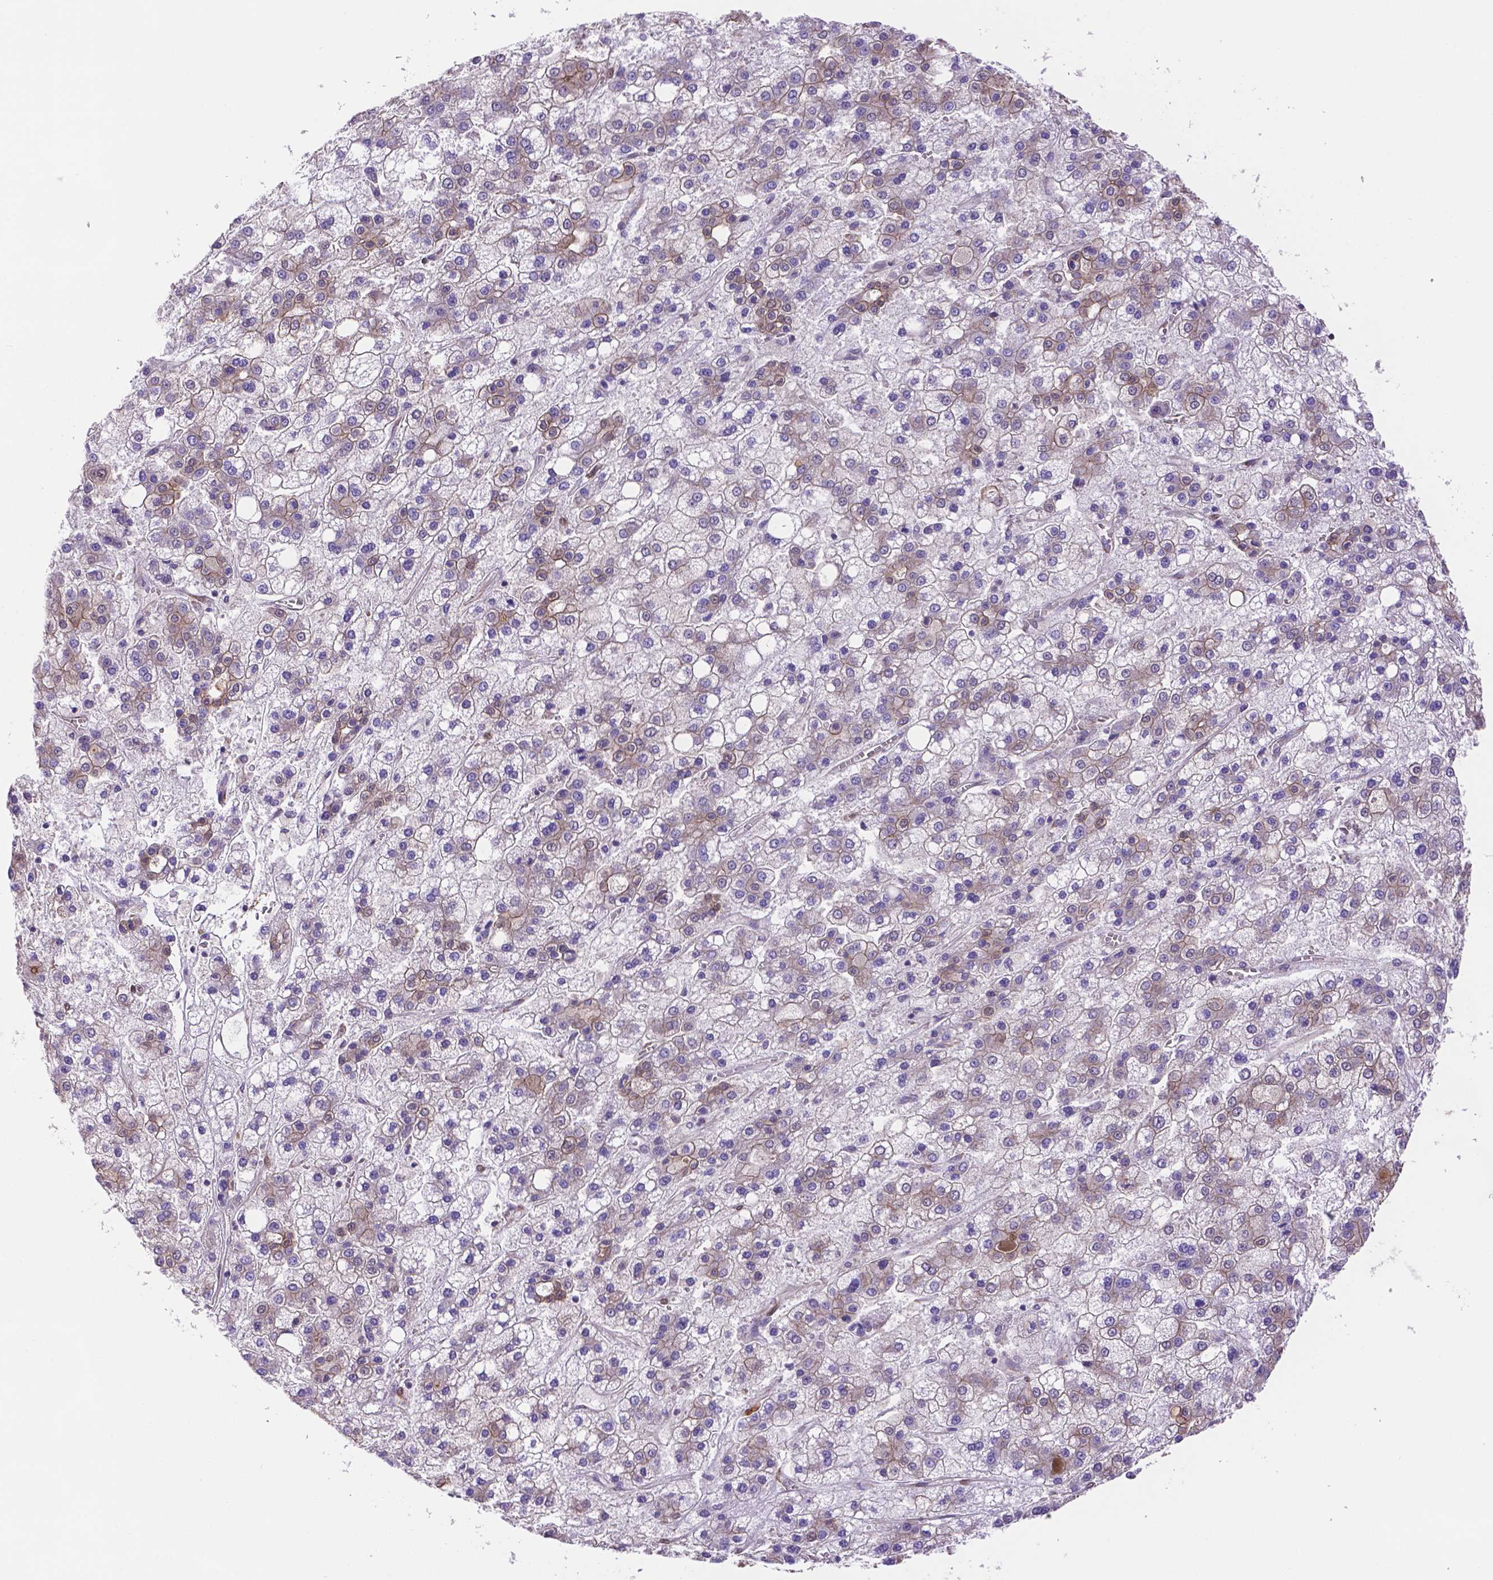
{"staining": {"intensity": "weak", "quantity": "25%-75%", "location": "cytoplasmic/membranous"}, "tissue": "liver cancer", "cell_type": "Tumor cells", "image_type": "cancer", "snomed": [{"axis": "morphology", "description": "Carcinoma, Hepatocellular, NOS"}, {"axis": "topography", "description": "Liver"}], "caption": "IHC (DAB) staining of human liver hepatocellular carcinoma demonstrates weak cytoplasmic/membranous protein positivity in approximately 25%-75% of tumor cells.", "gene": "YAP1", "patient": {"sex": "male", "age": 73}}